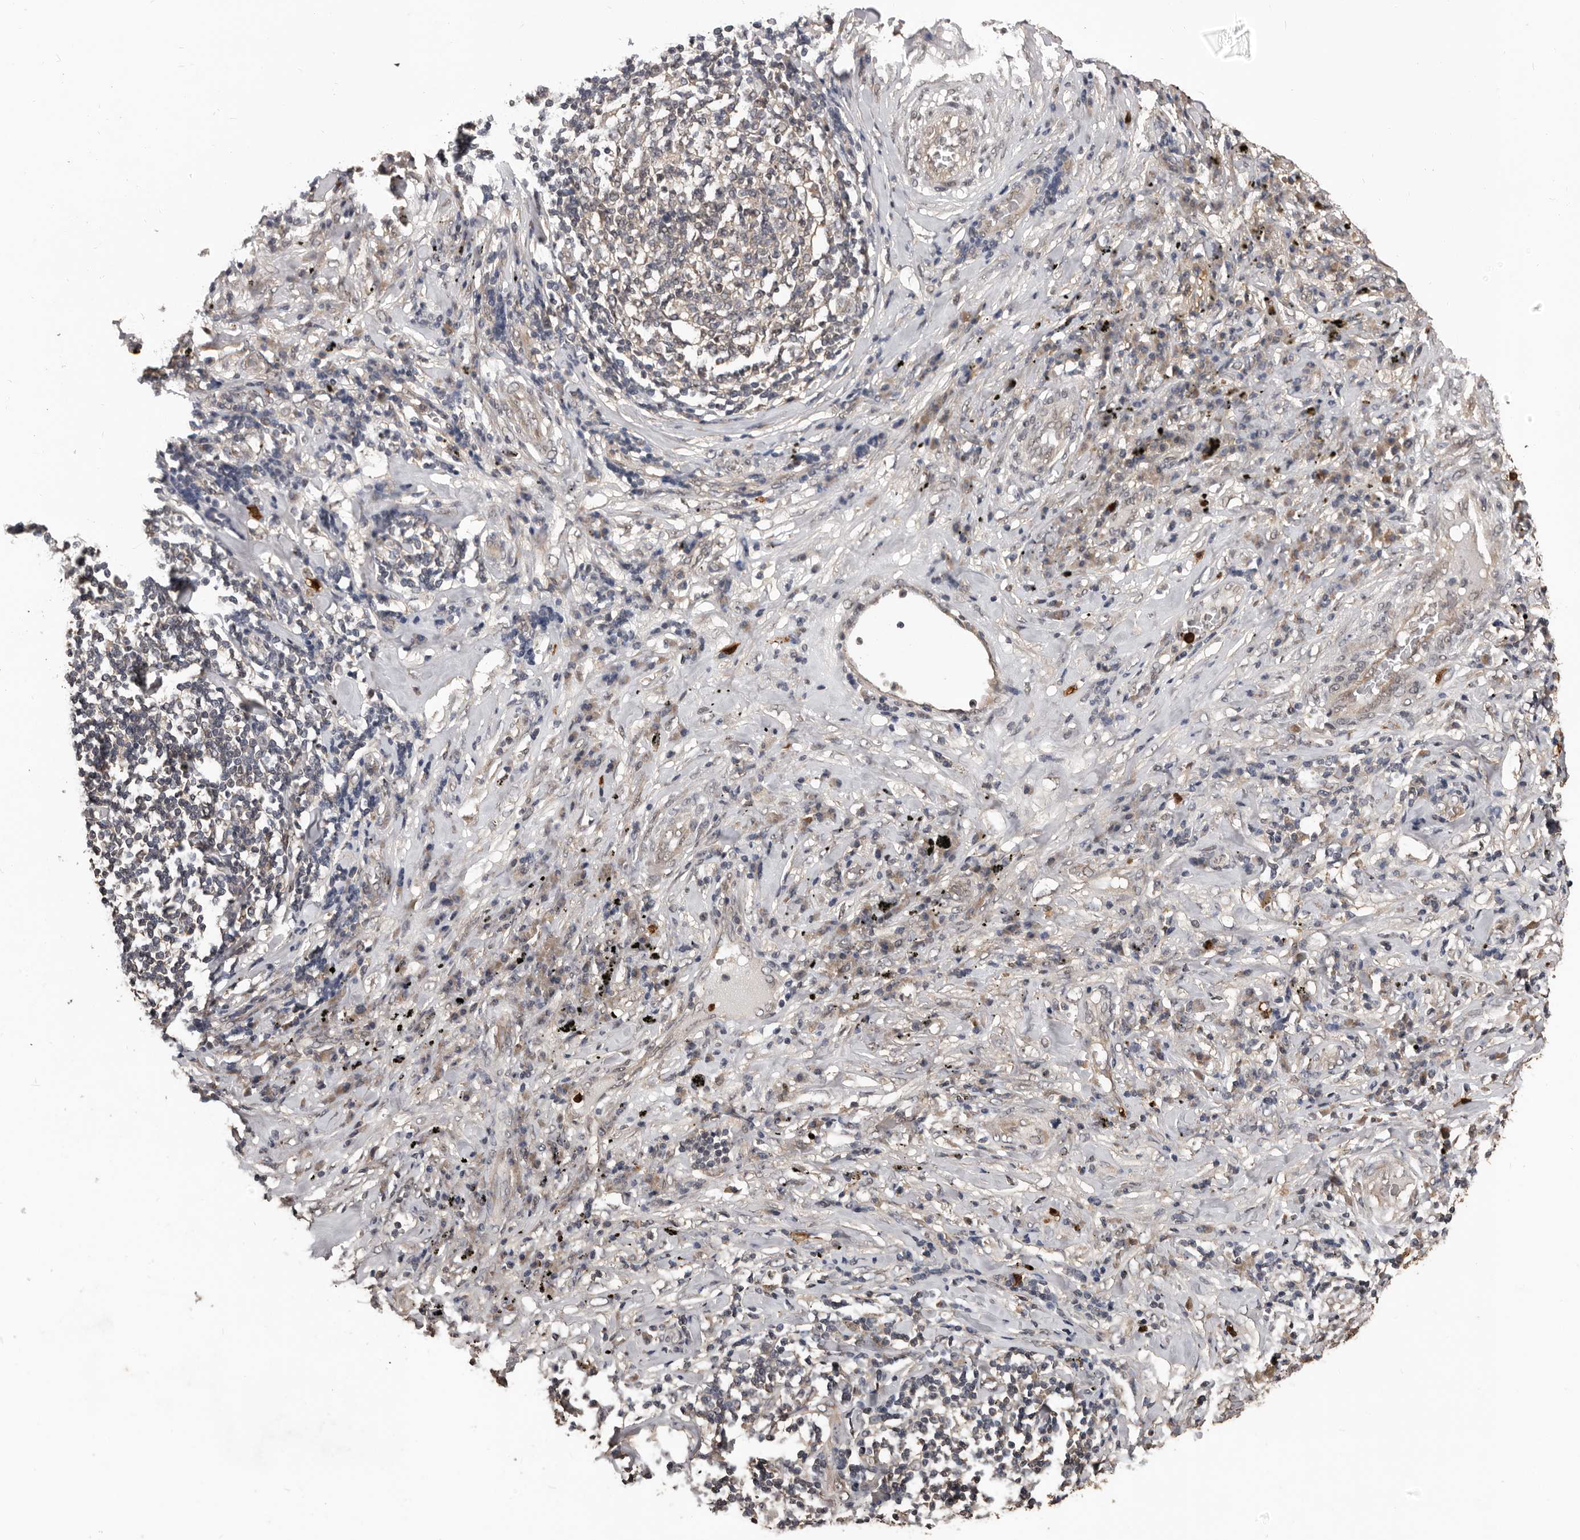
{"staining": {"intensity": "negative", "quantity": "none", "location": "none"}, "tissue": "lung cancer", "cell_type": "Tumor cells", "image_type": "cancer", "snomed": [{"axis": "morphology", "description": "Squamous cell carcinoma, NOS"}, {"axis": "topography", "description": "Lung"}], "caption": "This is a micrograph of IHC staining of squamous cell carcinoma (lung), which shows no staining in tumor cells.", "gene": "VPS37A", "patient": {"sex": "female", "age": 63}}